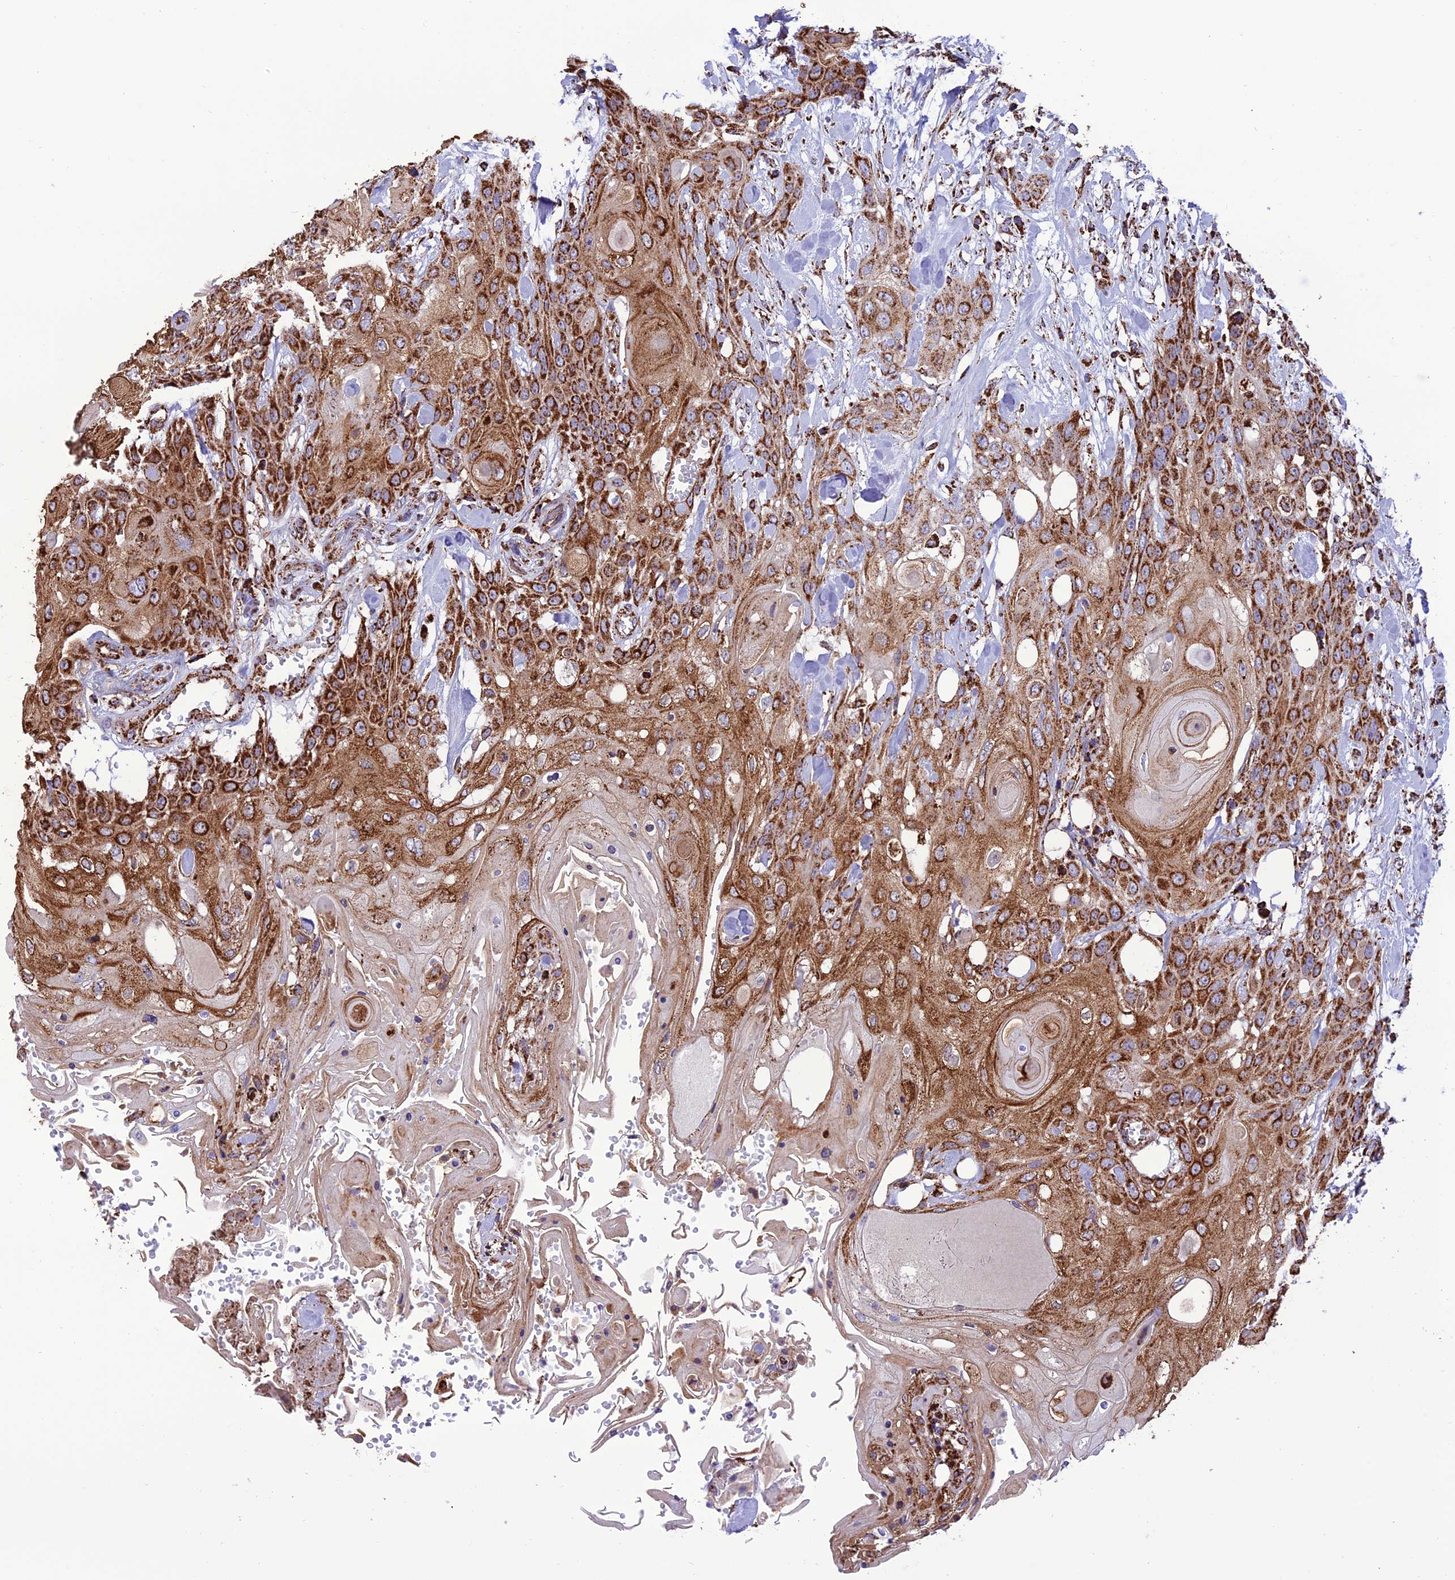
{"staining": {"intensity": "strong", "quantity": "25%-75%", "location": "cytoplasmic/membranous"}, "tissue": "head and neck cancer", "cell_type": "Tumor cells", "image_type": "cancer", "snomed": [{"axis": "morphology", "description": "Squamous cell carcinoma, NOS"}, {"axis": "topography", "description": "Head-Neck"}], "caption": "Human squamous cell carcinoma (head and neck) stained with a brown dye displays strong cytoplasmic/membranous positive expression in about 25%-75% of tumor cells.", "gene": "NDUFAF1", "patient": {"sex": "female", "age": 43}}